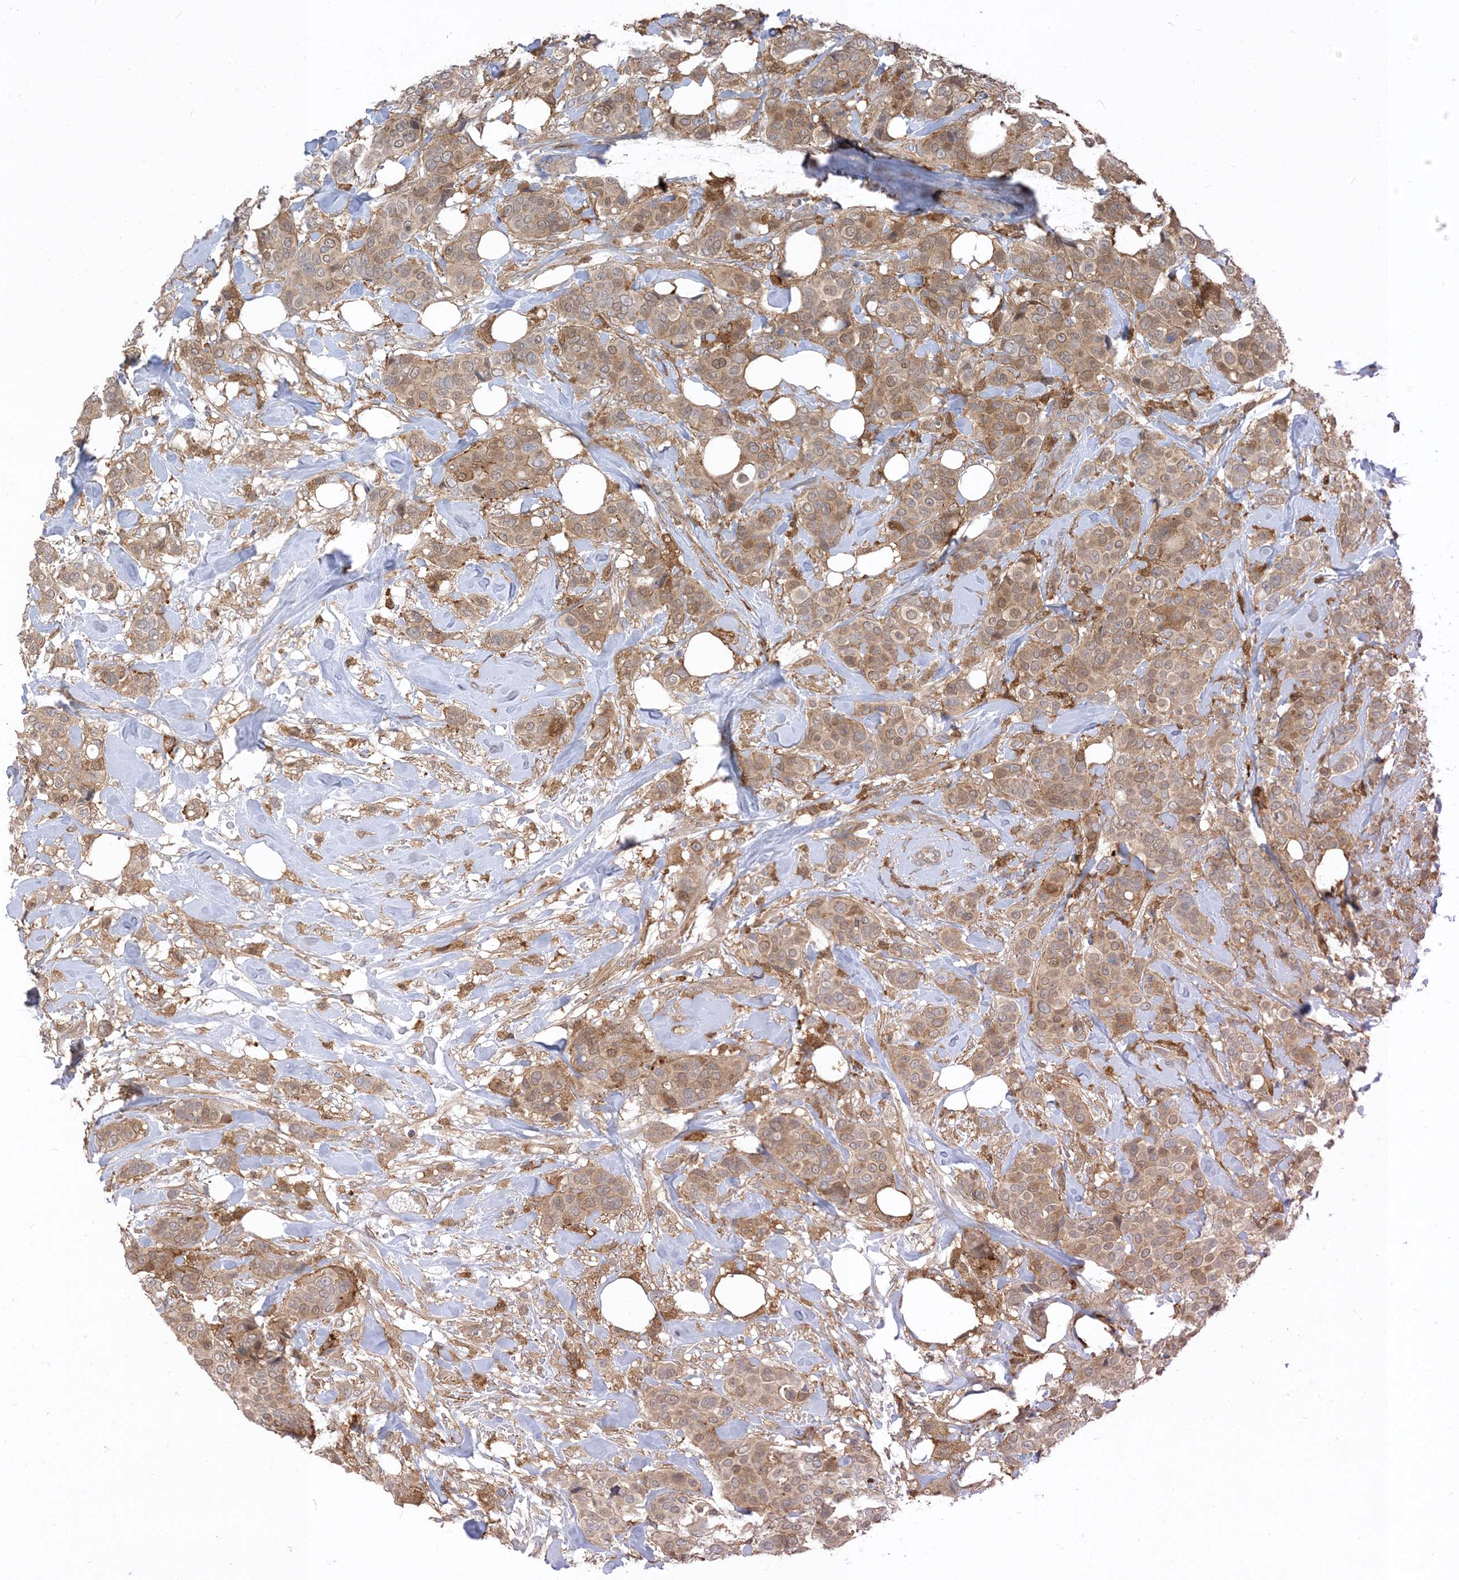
{"staining": {"intensity": "weak", "quantity": ">75%", "location": "cytoplasmic/membranous,nuclear"}, "tissue": "breast cancer", "cell_type": "Tumor cells", "image_type": "cancer", "snomed": [{"axis": "morphology", "description": "Lobular carcinoma"}, {"axis": "topography", "description": "Breast"}], "caption": "Tumor cells demonstrate low levels of weak cytoplasmic/membranous and nuclear staining in approximately >75% of cells in human breast cancer.", "gene": "NAGK", "patient": {"sex": "female", "age": 51}}